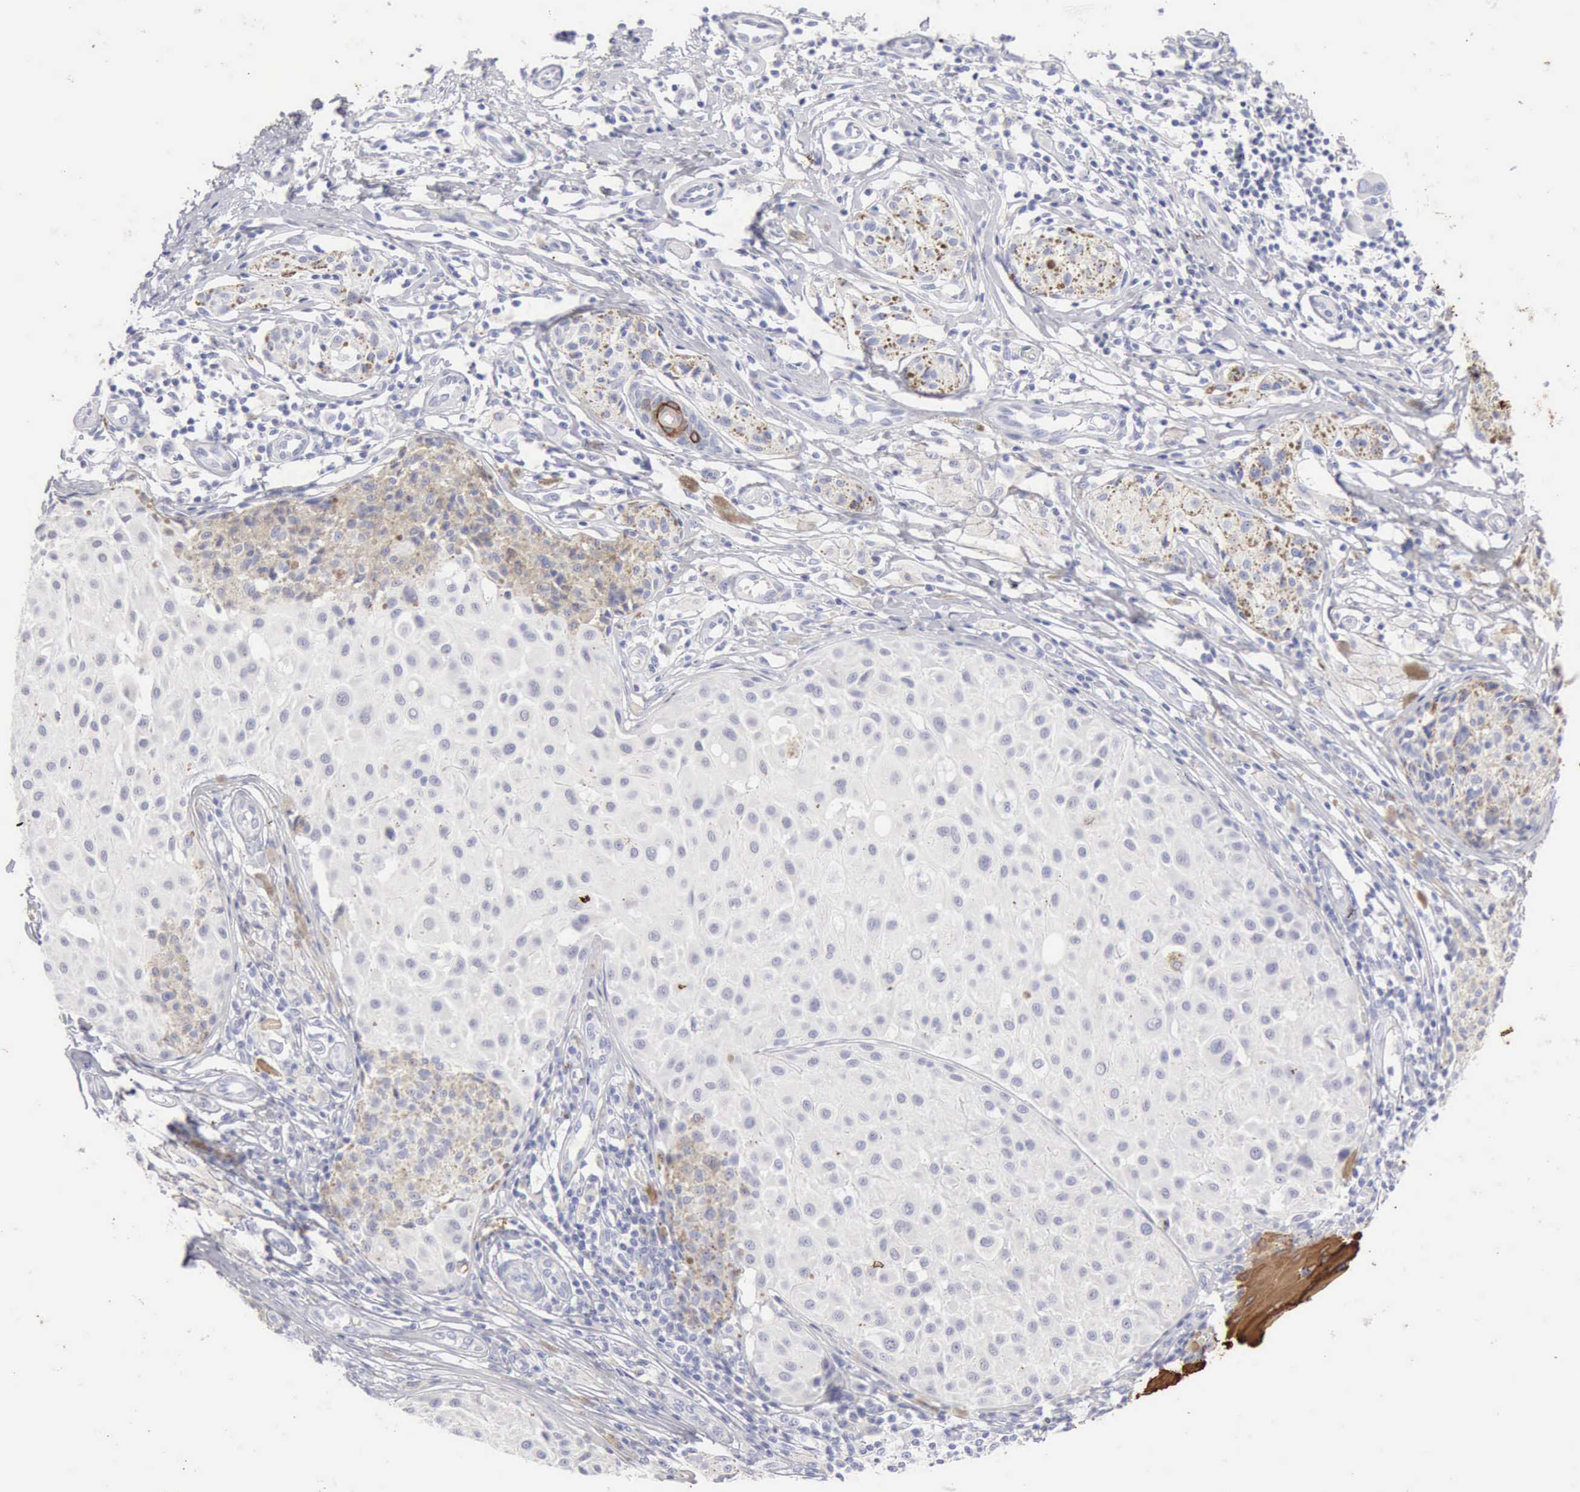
{"staining": {"intensity": "negative", "quantity": "none", "location": "none"}, "tissue": "melanoma", "cell_type": "Tumor cells", "image_type": "cancer", "snomed": [{"axis": "morphology", "description": "Malignant melanoma, NOS"}, {"axis": "topography", "description": "Skin"}], "caption": "High power microscopy image of an immunohistochemistry (IHC) histopathology image of malignant melanoma, revealing no significant positivity in tumor cells. (DAB immunohistochemistry, high magnification).", "gene": "KRT10", "patient": {"sex": "male", "age": 36}}